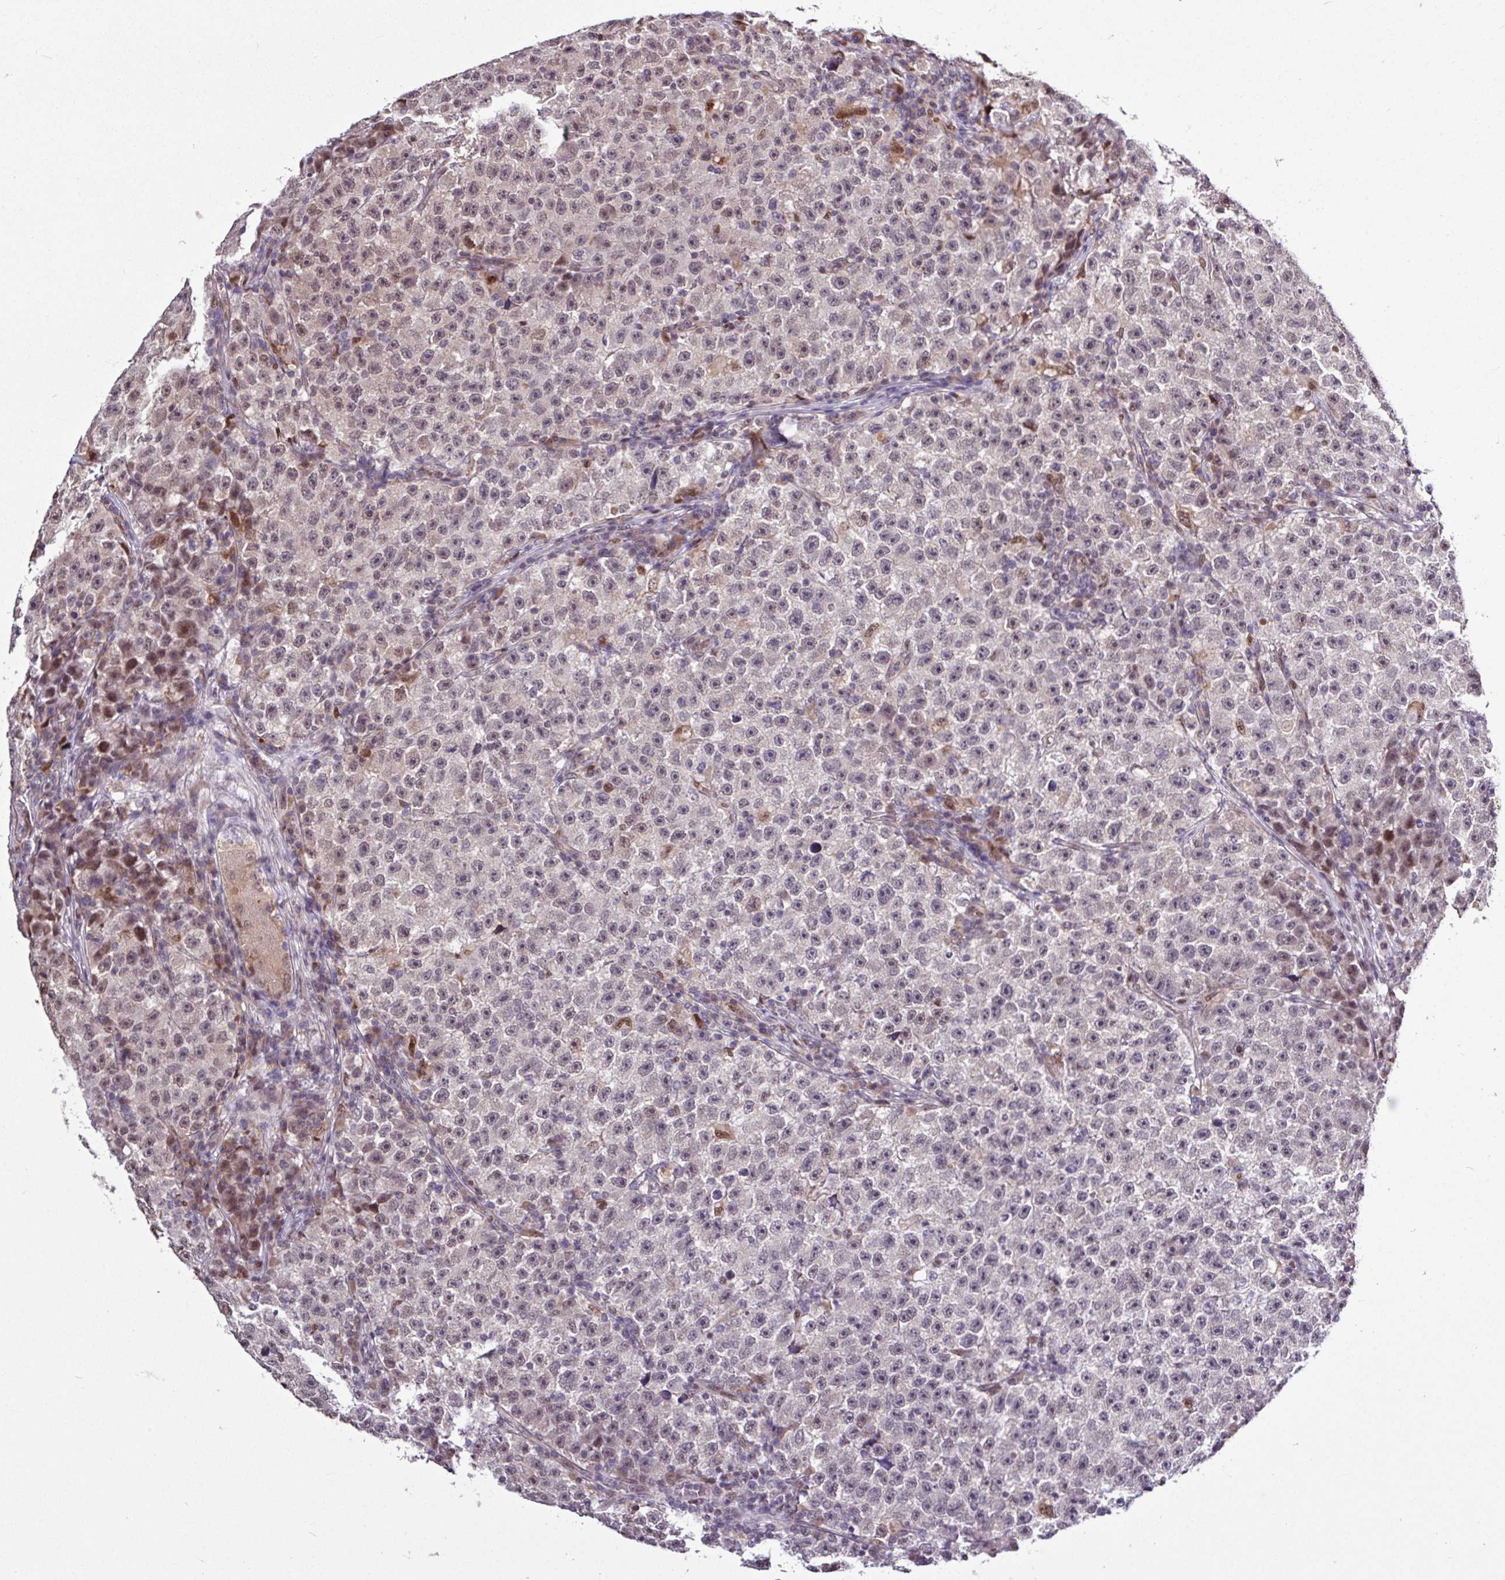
{"staining": {"intensity": "weak", "quantity": "25%-75%", "location": "nuclear"}, "tissue": "testis cancer", "cell_type": "Tumor cells", "image_type": "cancer", "snomed": [{"axis": "morphology", "description": "Seminoma, NOS"}, {"axis": "topography", "description": "Testis"}], "caption": "An image of human testis cancer (seminoma) stained for a protein displays weak nuclear brown staining in tumor cells.", "gene": "SKIC2", "patient": {"sex": "male", "age": 22}}